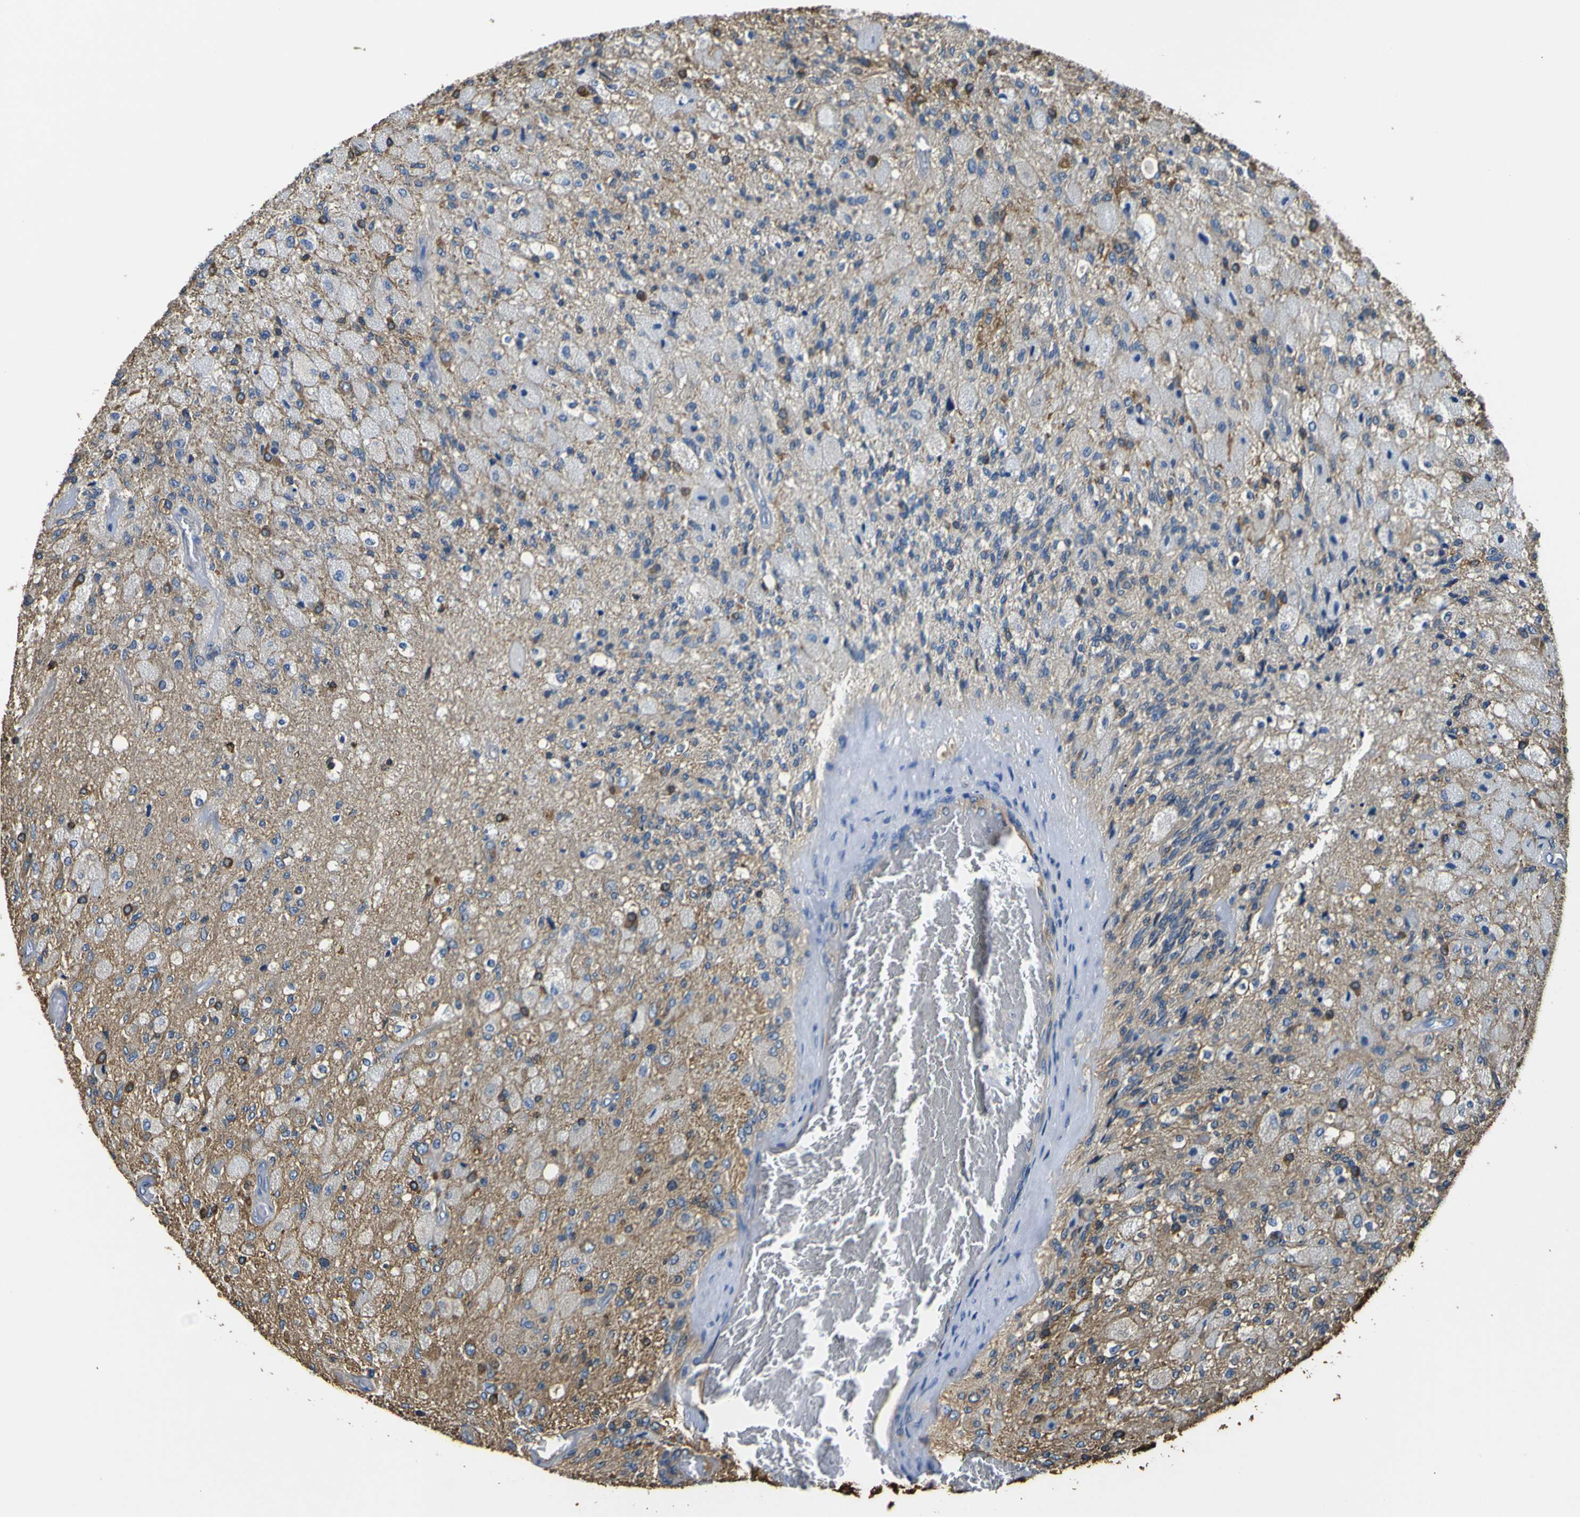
{"staining": {"intensity": "moderate", "quantity": "<25%", "location": "cytoplasmic/membranous"}, "tissue": "glioma", "cell_type": "Tumor cells", "image_type": "cancer", "snomed": [{"axis": "morphology", "description": "Normal tissue, NOS"}, {"axis": "morphology", "description": "Glioma, malignant, High grade"}, {"axis": "topography", "description": "Cerebral cortex"}], "caption": "Immunohistochemical staining of malignant glioma (high-grade) exhibits moderate cytoplasmic/membranous protein expression in approximately <25% of tumor cells. The staining was performed using DAB, with brown indicating positive protein expression. Nuclei are stained blue with hematoxylin.", "gene": "TUBB", "patient": {"sex": "male", "age": 77}}